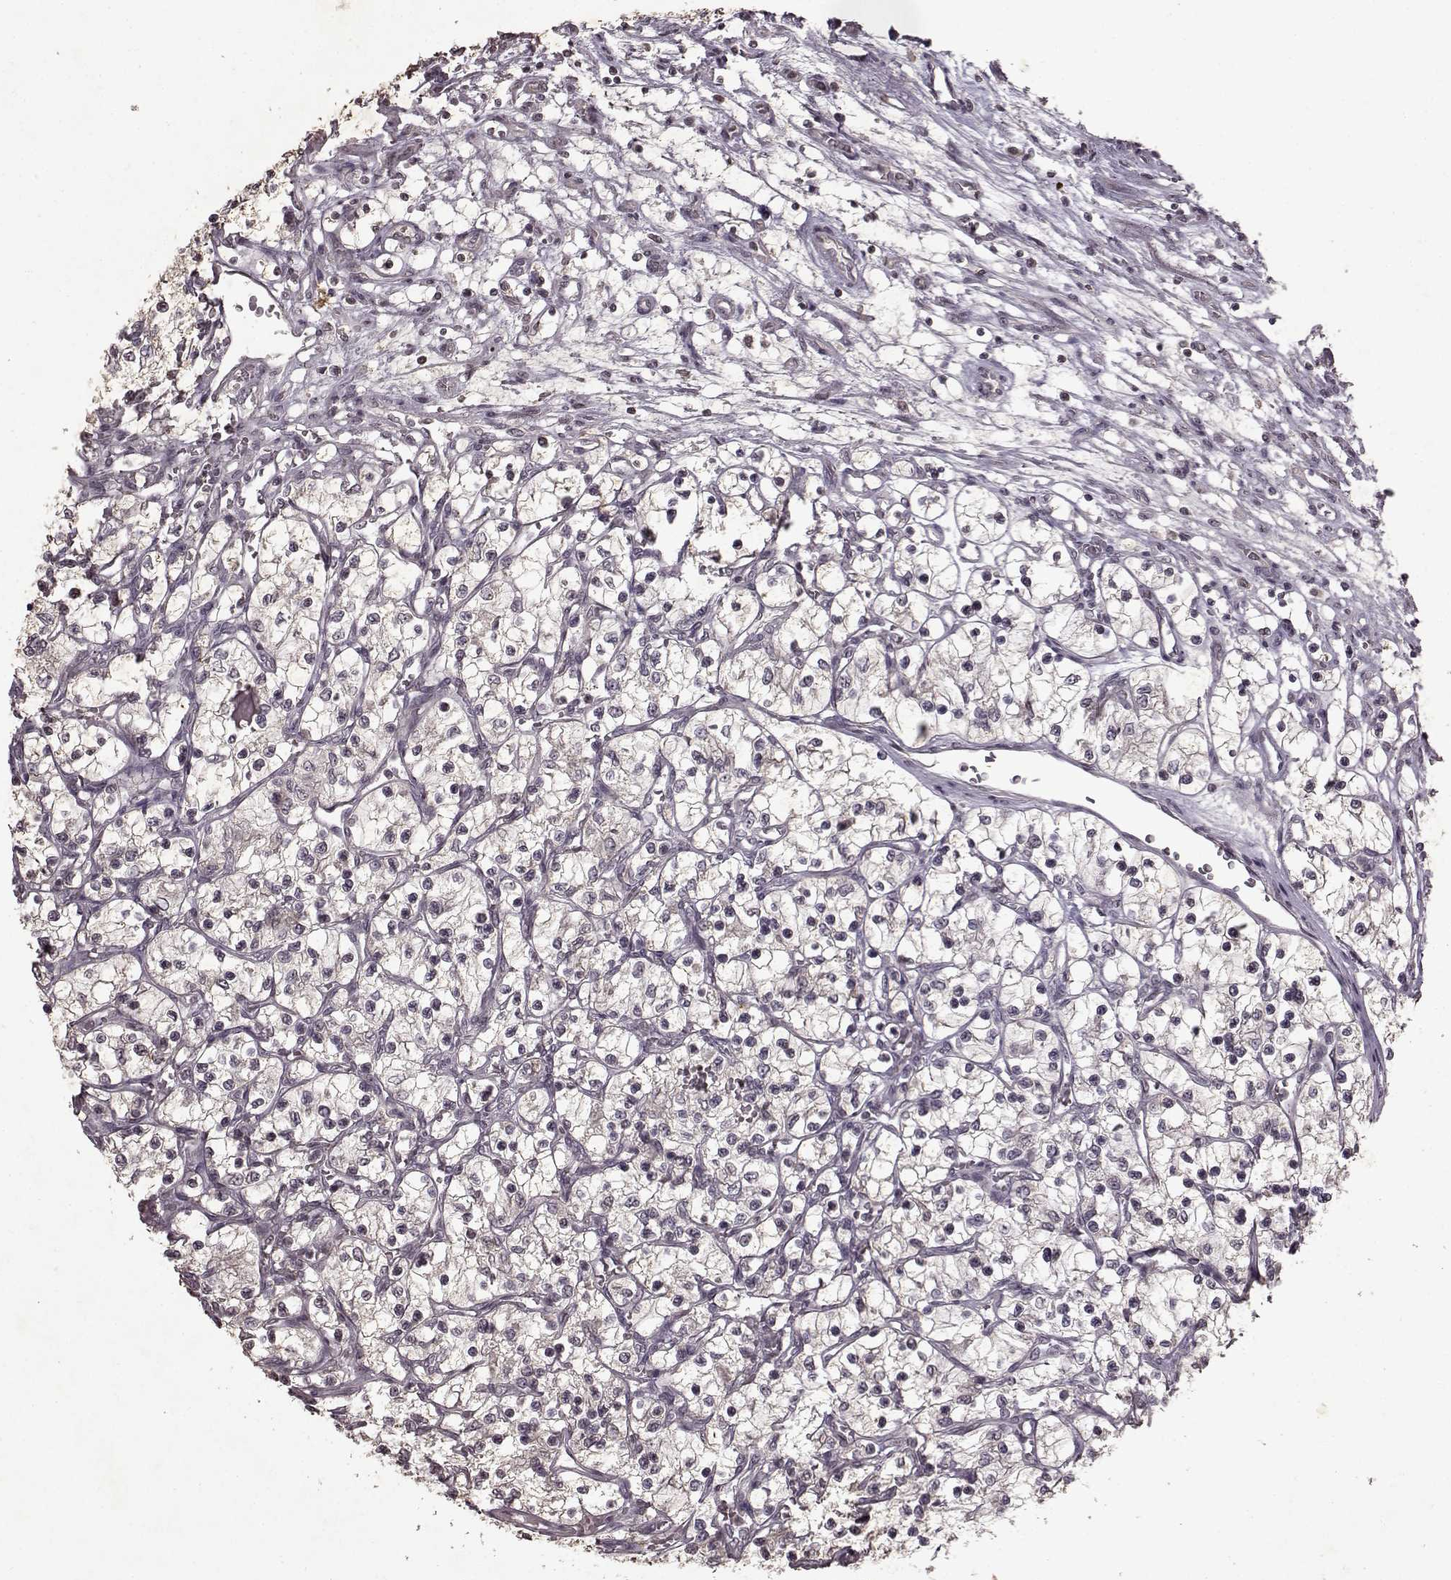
{"staining": {"intensity": "negative", "quantity": "none", "location": "none"}, "tissue": "renal cancer", "cell_type": "Tumor cells", "image_type": "cancer", "snomed": [{"axis": "morphology", "description": "Adenocarcinoma, NOS"}, {"axis": "topography", "description": "Kidney"}], "caption": "Tumor cells show no significant expression in renal adenocarcinoma. (Brightfield microscopy of DAB (3,3'-diaminobenzidine) immunohistochemistry (IHC) at high magnification).", "gene": "LHB", "patient": {"sex": "female", "age": 69}}